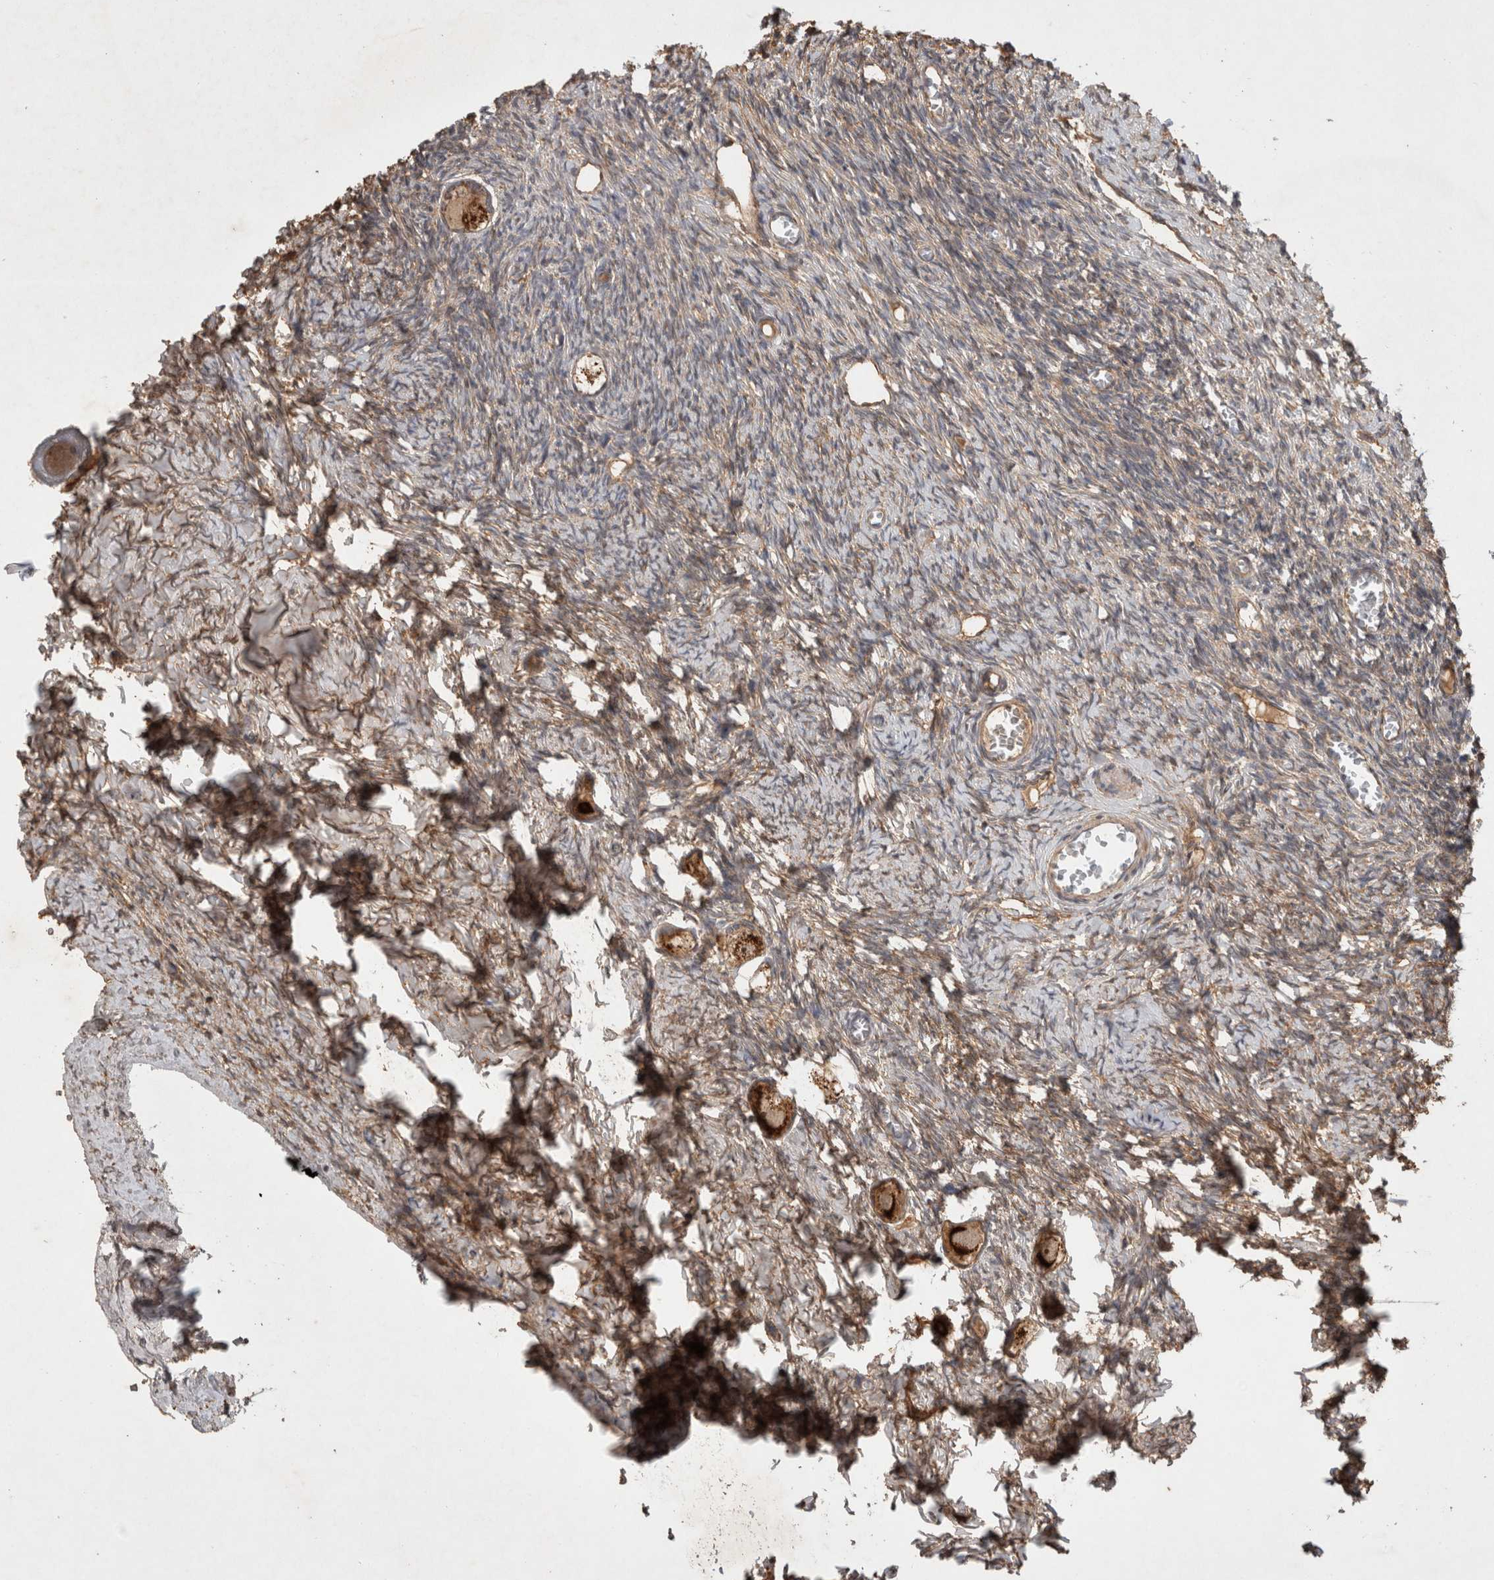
{"staining": {"intensity": "strong", "quantity": ">75%", "location": "cytoplasmic/membranous,nuclear"}, "tissue": "ovary", "cell_type": "Follicle cells", "image_type": "normal", "snomed": [{"axis": "morphology", "description": "Normal tissue, NOS"}, {"axis": "topography", "description": "Ovary"}], "caption": "A micrograph of ovary stained for a protein displays strong cytoplasmic/membranous,nuclear brown staining in follicle cells.", "gene": "SERAC1", "patient": {"sex": "female", "age": 27}}